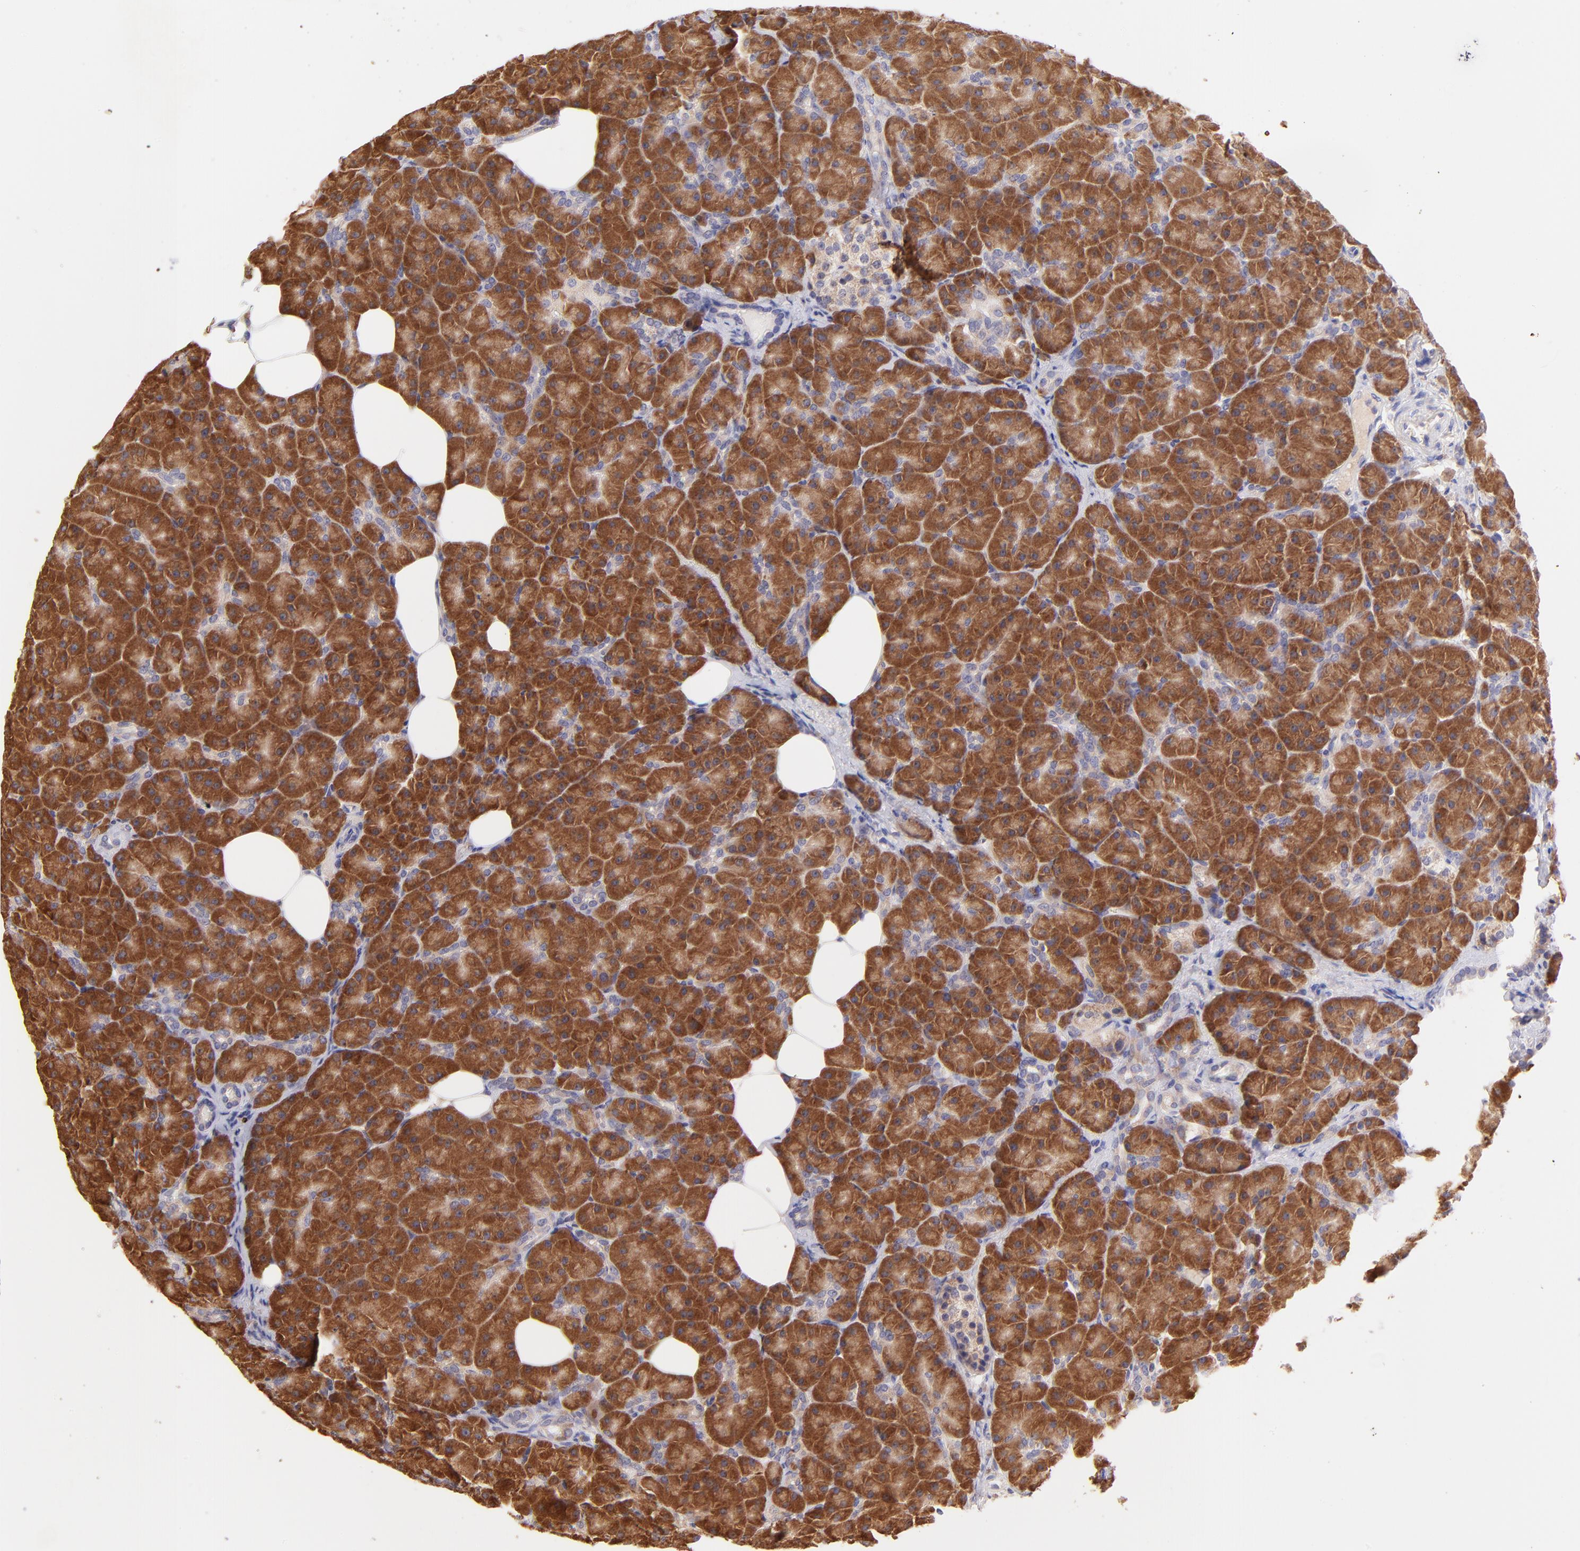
{"staining": {"intensity": "strong", "quantity": ">75%", "location": "cytoplasmic/membranous"}, "tissue": "pancreas", "cell_type": "Exocrine glandular cells", "image_type": "normal", "snomed": [{"axis": "morphology", "description": "Normal tissue, NOS"}, {"axis": "topography", "description": "Pancreas"}], "caption": "IHC histopathology image of benign pancreas: human pancreas stained using immunohistochemistry (IHC) shows high levels of strong protein expression localized specifically in the cytoplasmic/membranous of exocrine glandular cells, appearing as a cytoplasmic/membranous brown color.", "gene": "RPL11", "patient": {"sex": "male", "age": 66}}